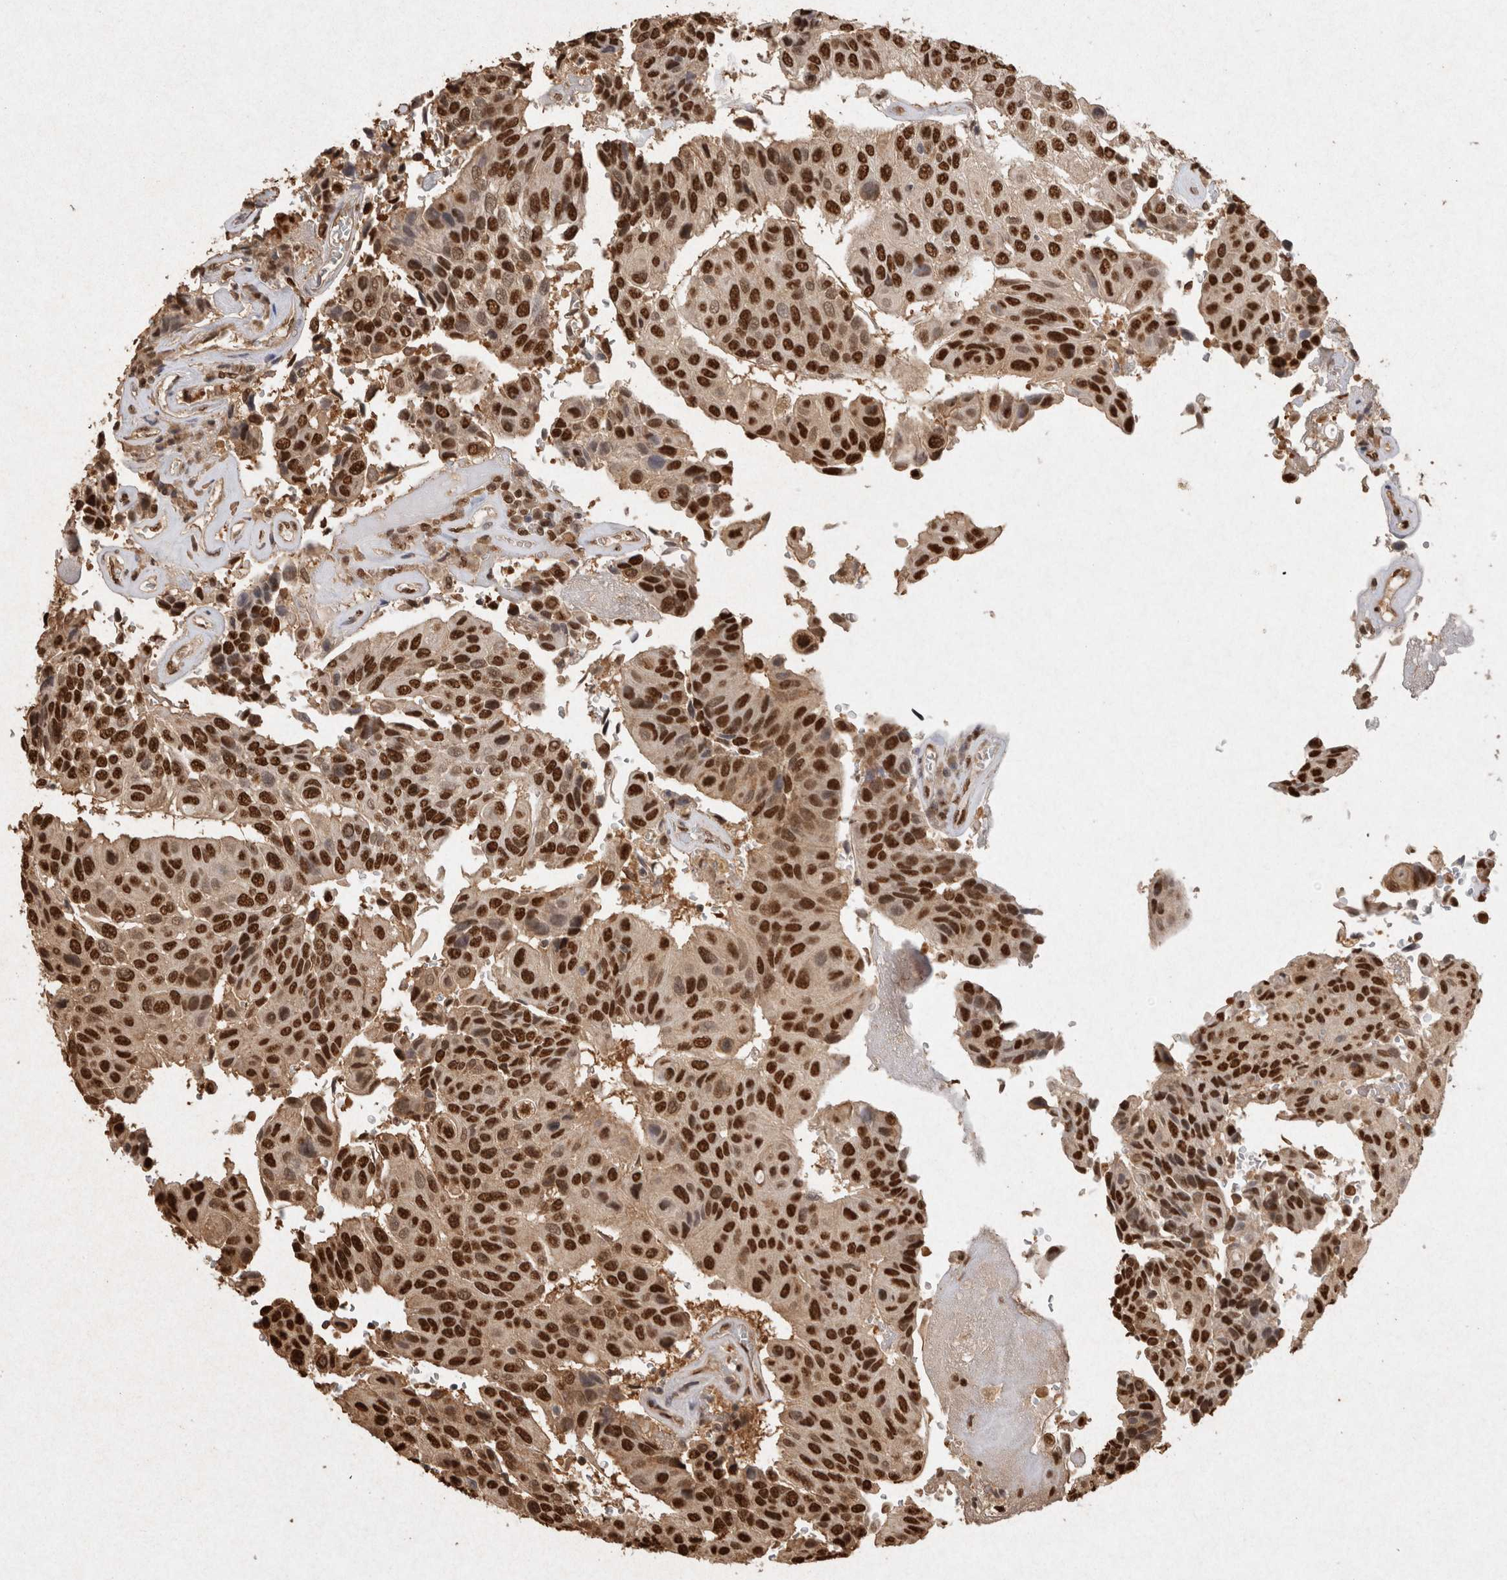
{"staining": {"intensity": "strong", "quantity": ">75%", "location": "nuclear"}, "tissue": "urothelial cancer", "cell_type": "Tumor cells", "image_type": "cancer", "snomed": [{"axis": "morphology", "description": "Urothelial carcinoma, High grade"}, {"axis": "topography", "description": "Urinary bladder"}], "caption": "IHC (DAB (3,3'-diaminobenzidine)) staining of human urothelial carcinoma (high-grade) displays strong nuclear protein positivity in about >75% of tumor cells. The protein of interest is shown in brown color, while the nuclei are stained blue.", "gene": "HDGF", "patient": {"sex": "male", "age": 66}}